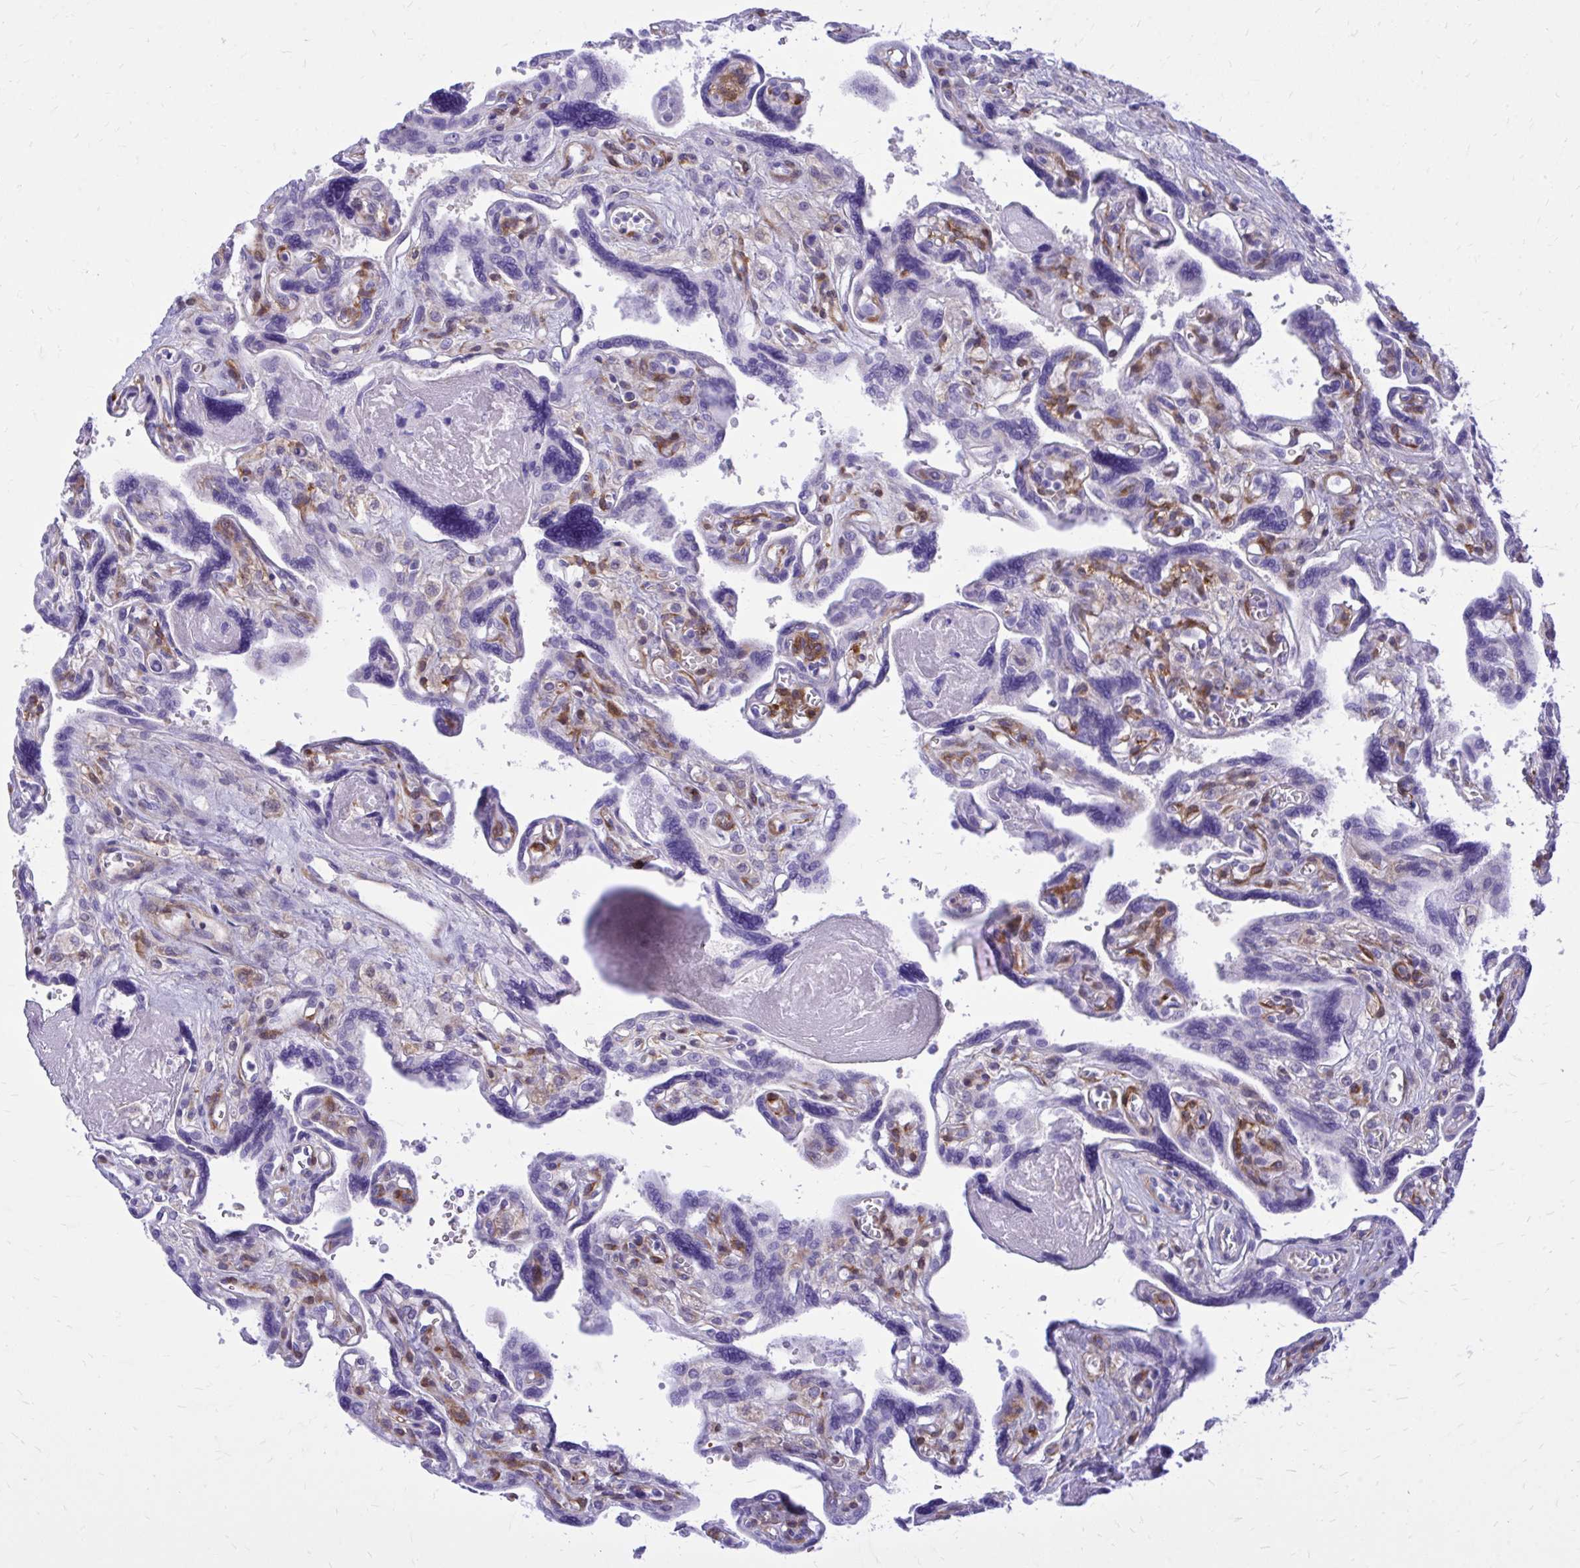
{"staining": {"intensity": "moderate", "quantity": "25%-75%", "location": "cytoplasmic/membranous"}, "tissue": "placenta", "cell_type": "Trophoblastic cells", "image_type": "normal", "snomed": [{"axis": "morphology", "description": "Normal tissue, NOS"}, {"axis": "topography", "description": "Placenta"}], "caption": "Trophoblastic cells display medium levels of moderate cytoplasmic/membranous expression in approximately 25%-75% of cells in benign human placenta. The staining was performed using DAB (3,3'-diaminobenzidine) to visualize the protein expression in brown, while the nuclei were stained in blue with hematoxylin (Magnification: 20x).", "gene": "EPB41L1", "patient": {"sex": "female", "age": 39}}